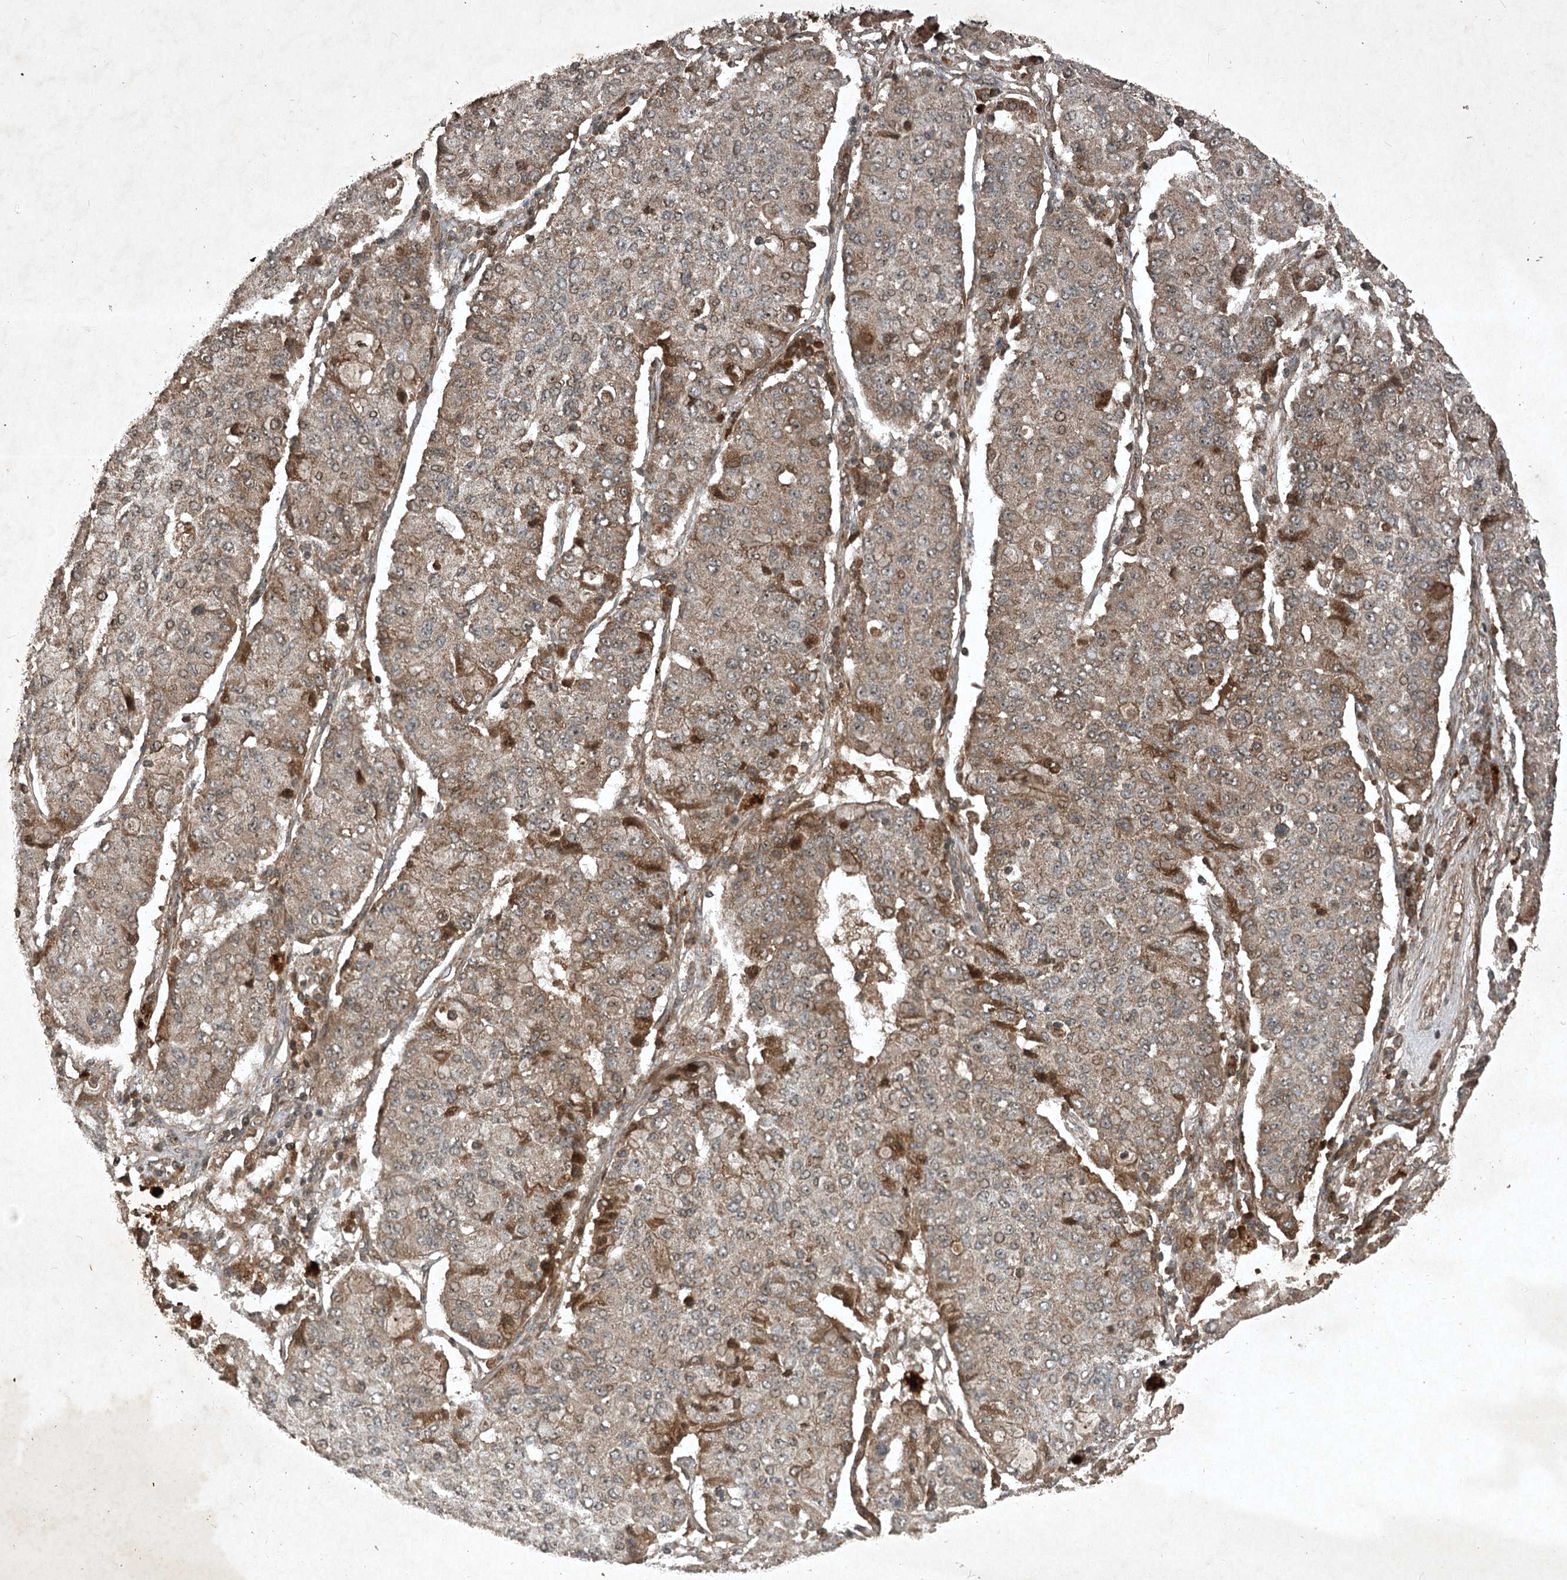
{"staining": {"intensity": "moderate", "quantity": "25%-75%", "location": "cytoplasmic/membranous"}, "tissue": "lung cancer", "cell_type": "Tumor cells", "image_type": "cancer", "snomed": [{"axis": "morphology", "description": "Squamous cell carcinoma, NOS"}, {"axis": "topography", "description": "Lung"}], "caption": "Lung squamous cell carcinoma stained with DAB immunohistochemistry (IHC) displays medium levels of moderate cytoplasmic/membranous positivity in about 25%-75% of tumor cells.", "gene": "UNC93A", "patient": {"sex": "male", "age": 74}}